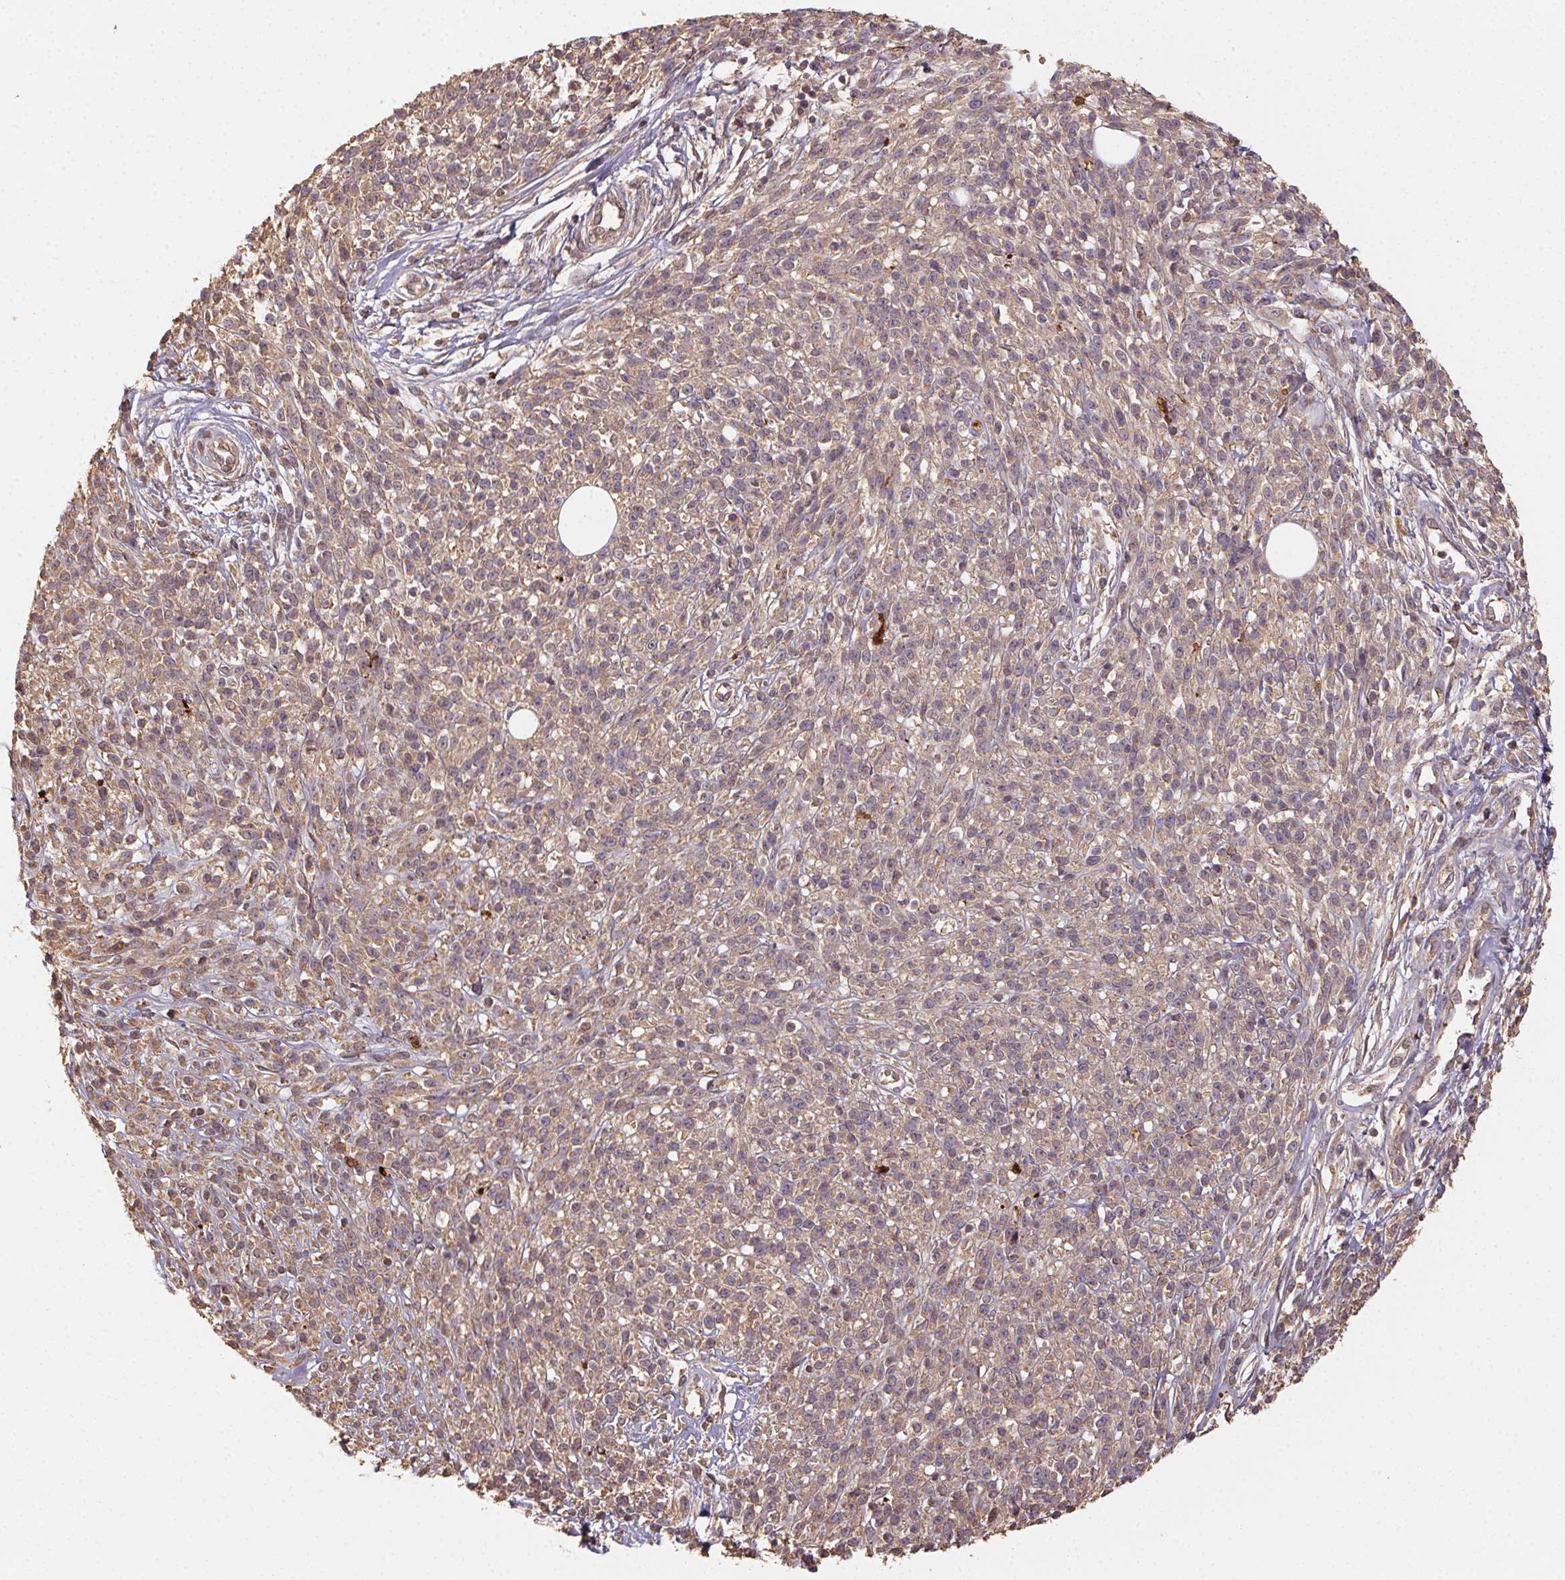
{"staining": {"intensity": "weak", "quantity": ">75%", "location": "cytoplasmic/membranous"}, "tissue": "melanoma", "cell_type": "Tumor cells", "image_type": "cancer", "snomed": [{"axis": "morphology", "description": "Malignant melanoma, NOS"}, {"axis": "topography", "description": "Skin"}, {"axis": "topography", "description": "Skin of trunk"}], "caption": "This histopathology image demonstrates melanoma stained with immunohistochemistry (IHC) to label a protein in brown. The cytoplasmic/membranous of tumor cells show weak positivity for the protein. Nuclei are counter-stained blue.", "gene": "RALA", "patient": {"sex": "male", "age": 74}}